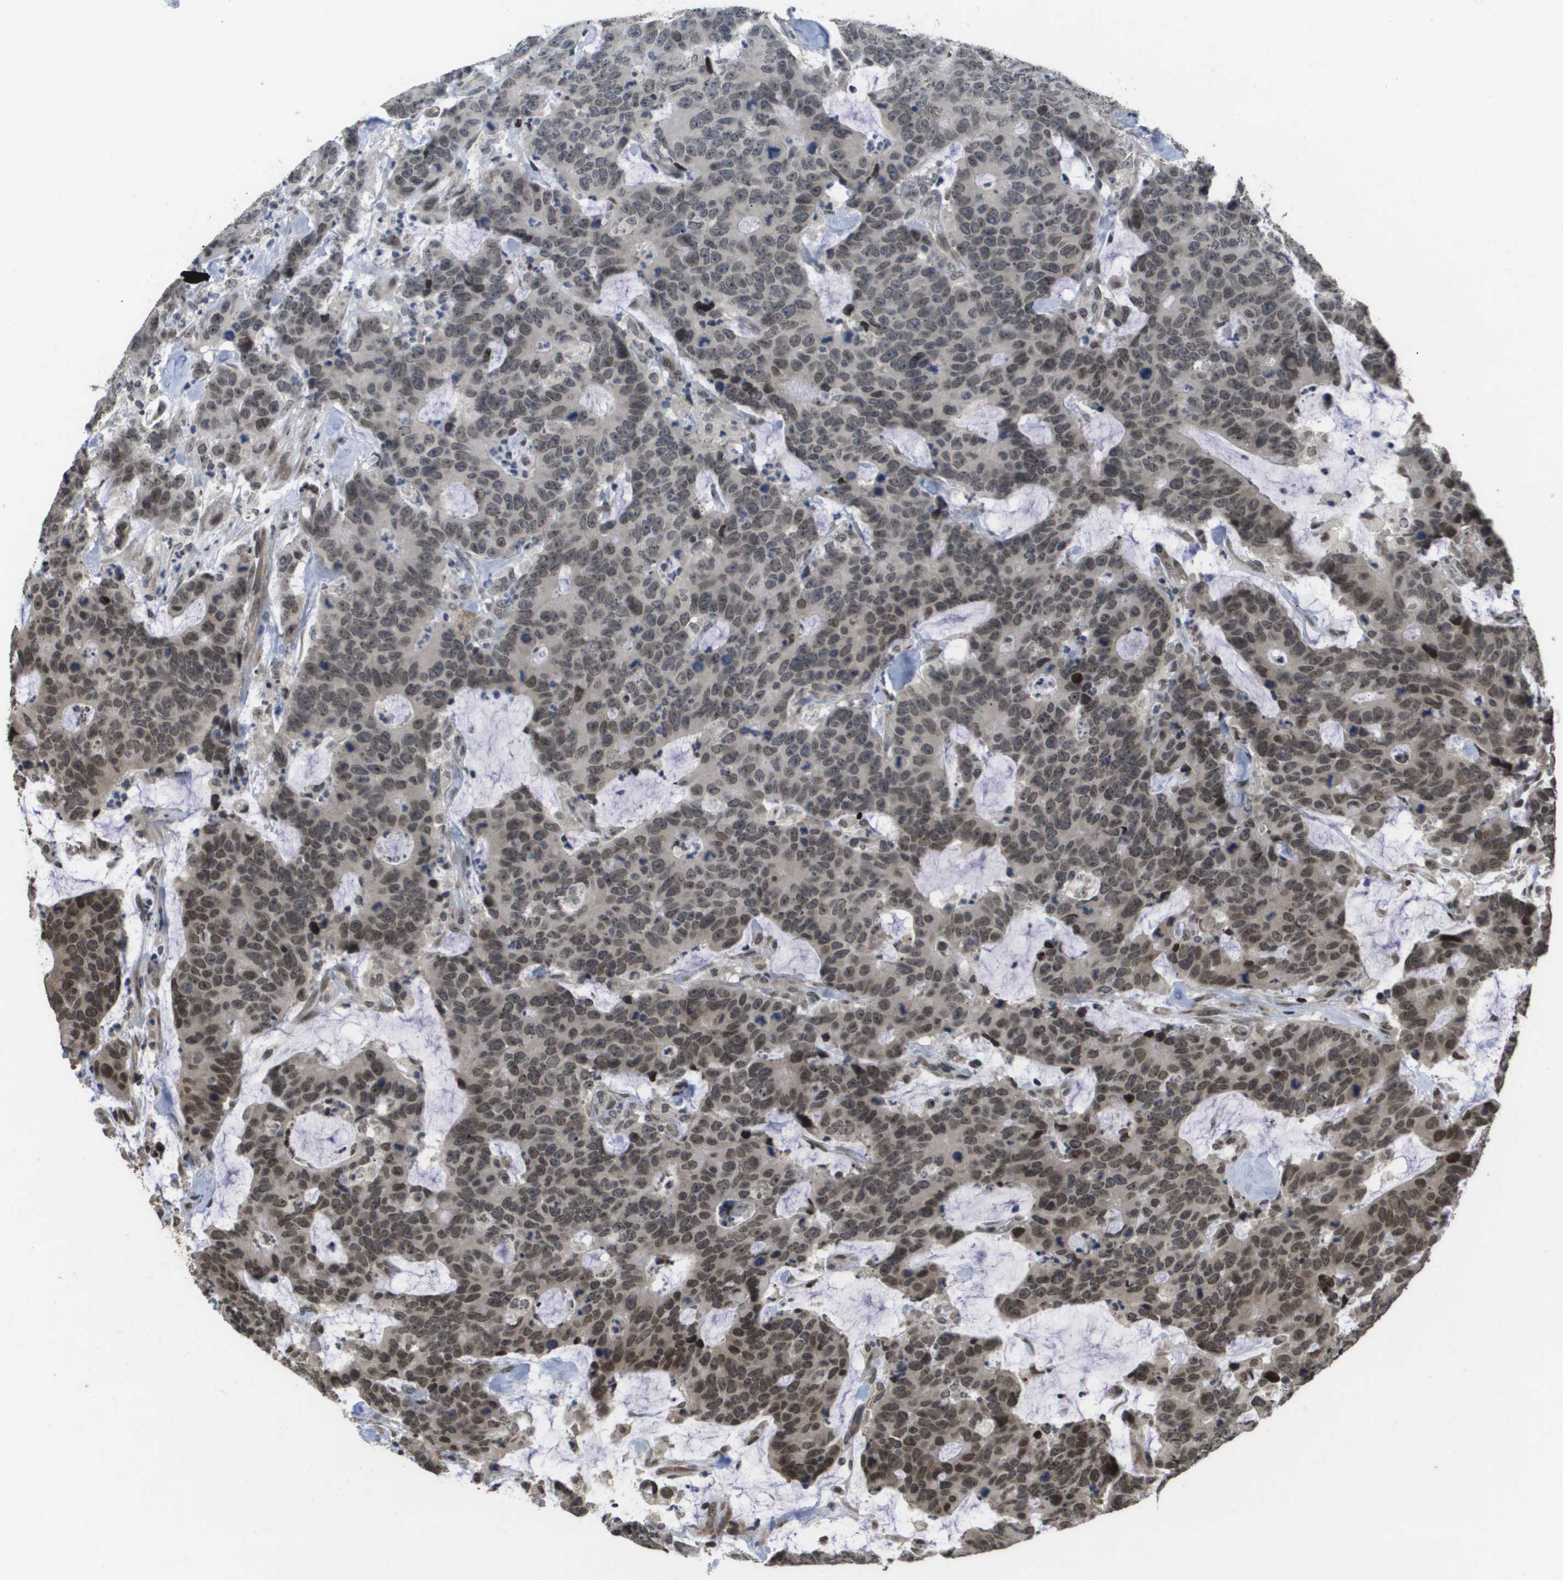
{"staining": {"intensity": "weak", "quantity": "25%-75%", "location": "nuclear"}, "tissue": "colorectal cancer", "cell_type": "Tumor cells", "image_type": "cancer", "snomed": [{"axis": "morphology", "description": "Adenocarcinoma, NOS"}, {"axis": "topography", "description": "Colon"}], "caption": "Weak nuclear staining for a protein is identified in about 25%-75% of tumor cells of colorectal cancer using immunohistochemistry.", "gene": "KAT5", "patient": {"sex": "female", "age": 86}}